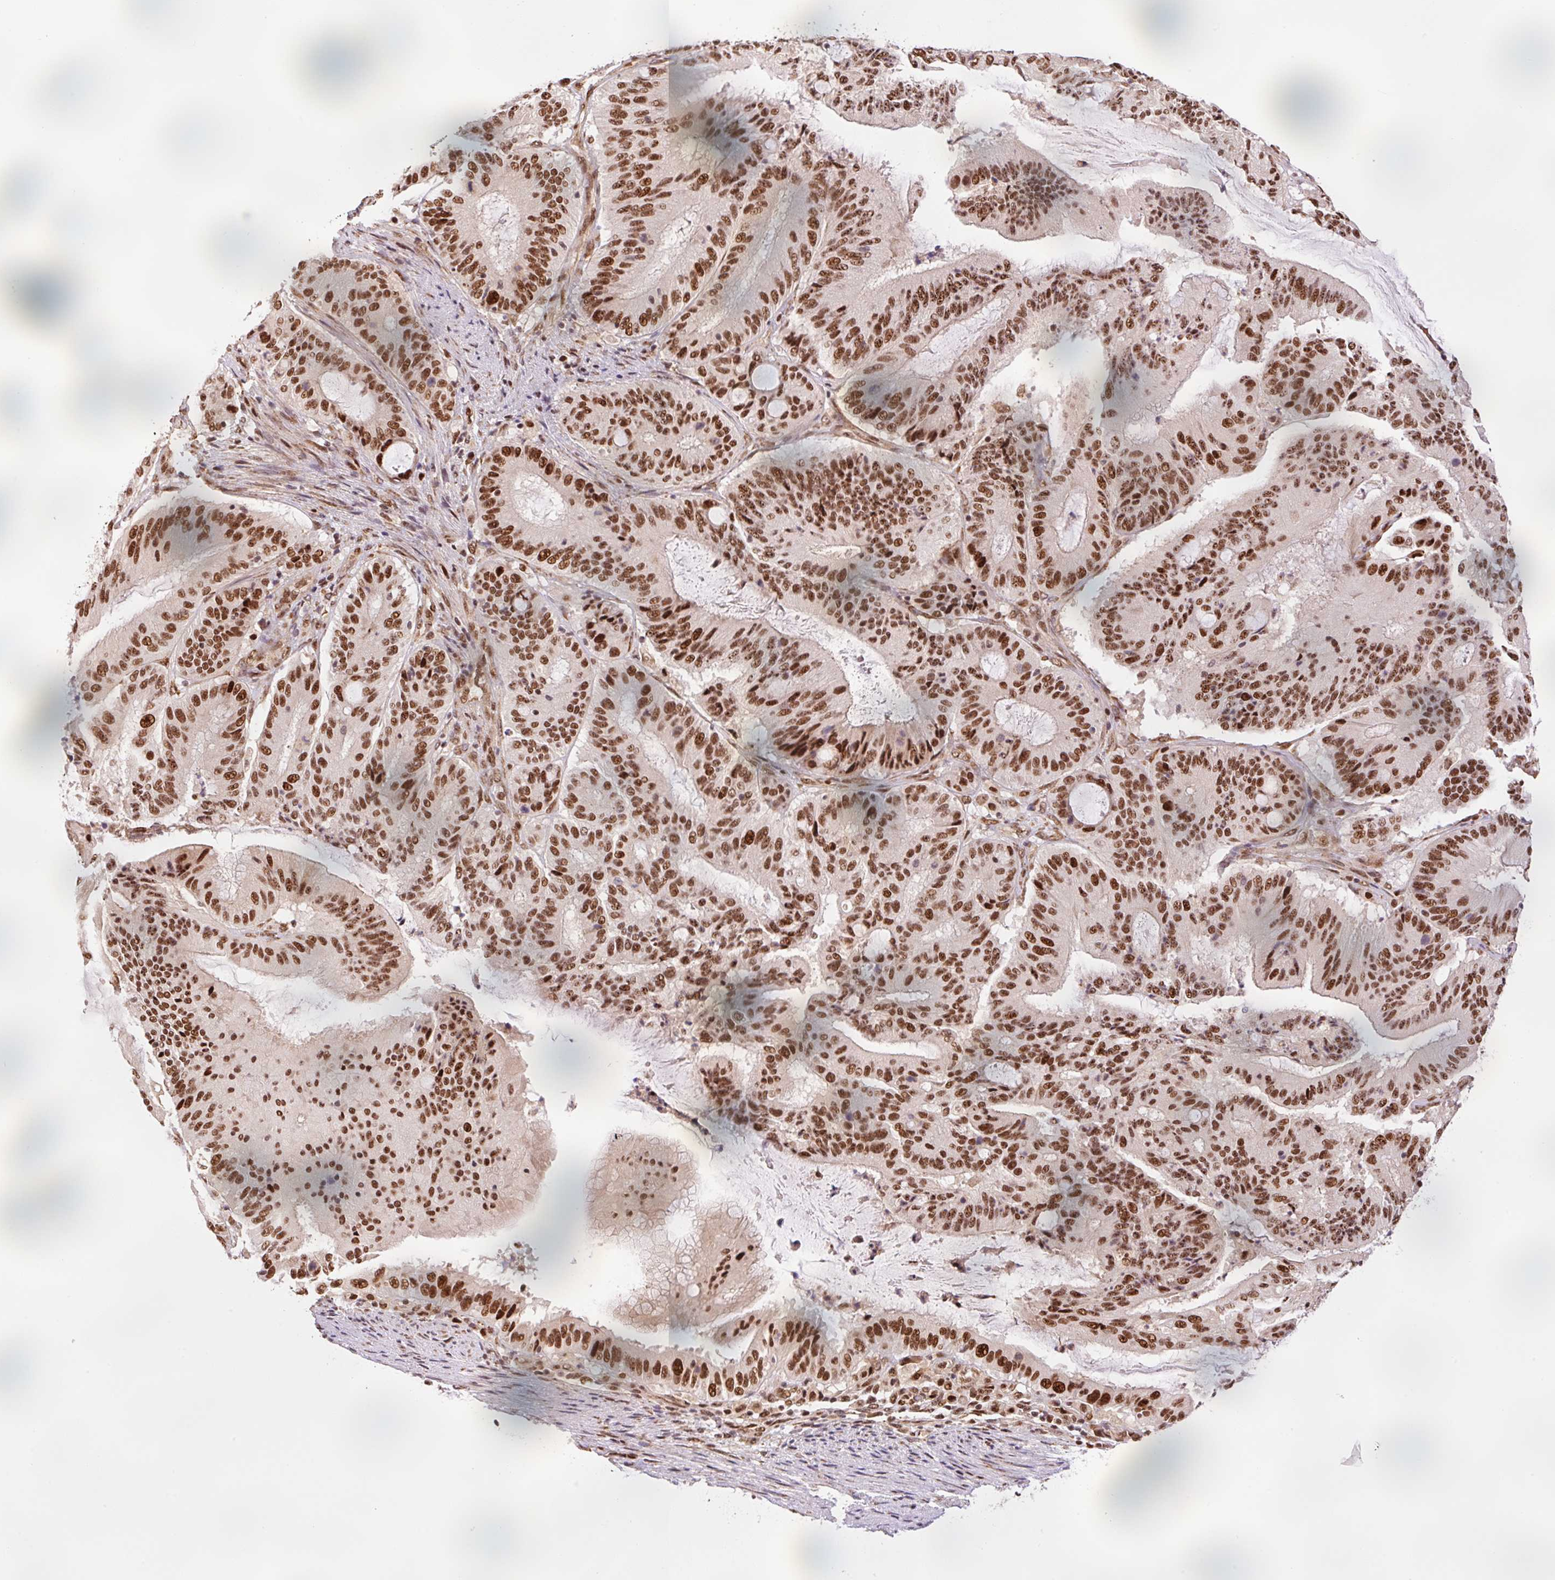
{"staining": {"intensity": "strong", "quantity": ">75%", "location": "nuclear"}, "tissue": "liver cancer", "cell_type": "Tumor cells", "image_type": "cancer", "snomed": [{"axis": "morphology", "description": "Normal tissue, NOS"}, {"axis": "morphology", "description": "Cholangiocarcinoma"}, {"axis": "topography", "description": "Liver"}, {"axis": "topography", "description": "Peripheral nerve tissue"}], "caption": "Immunohistochemical staining of human cholangiocarcinoma (liver) displays high levels of strong nuclear protein positivity in about >75% of tumor cells.", "gene": "INTS8", "patient": {"sex": "female", "age": 73}}